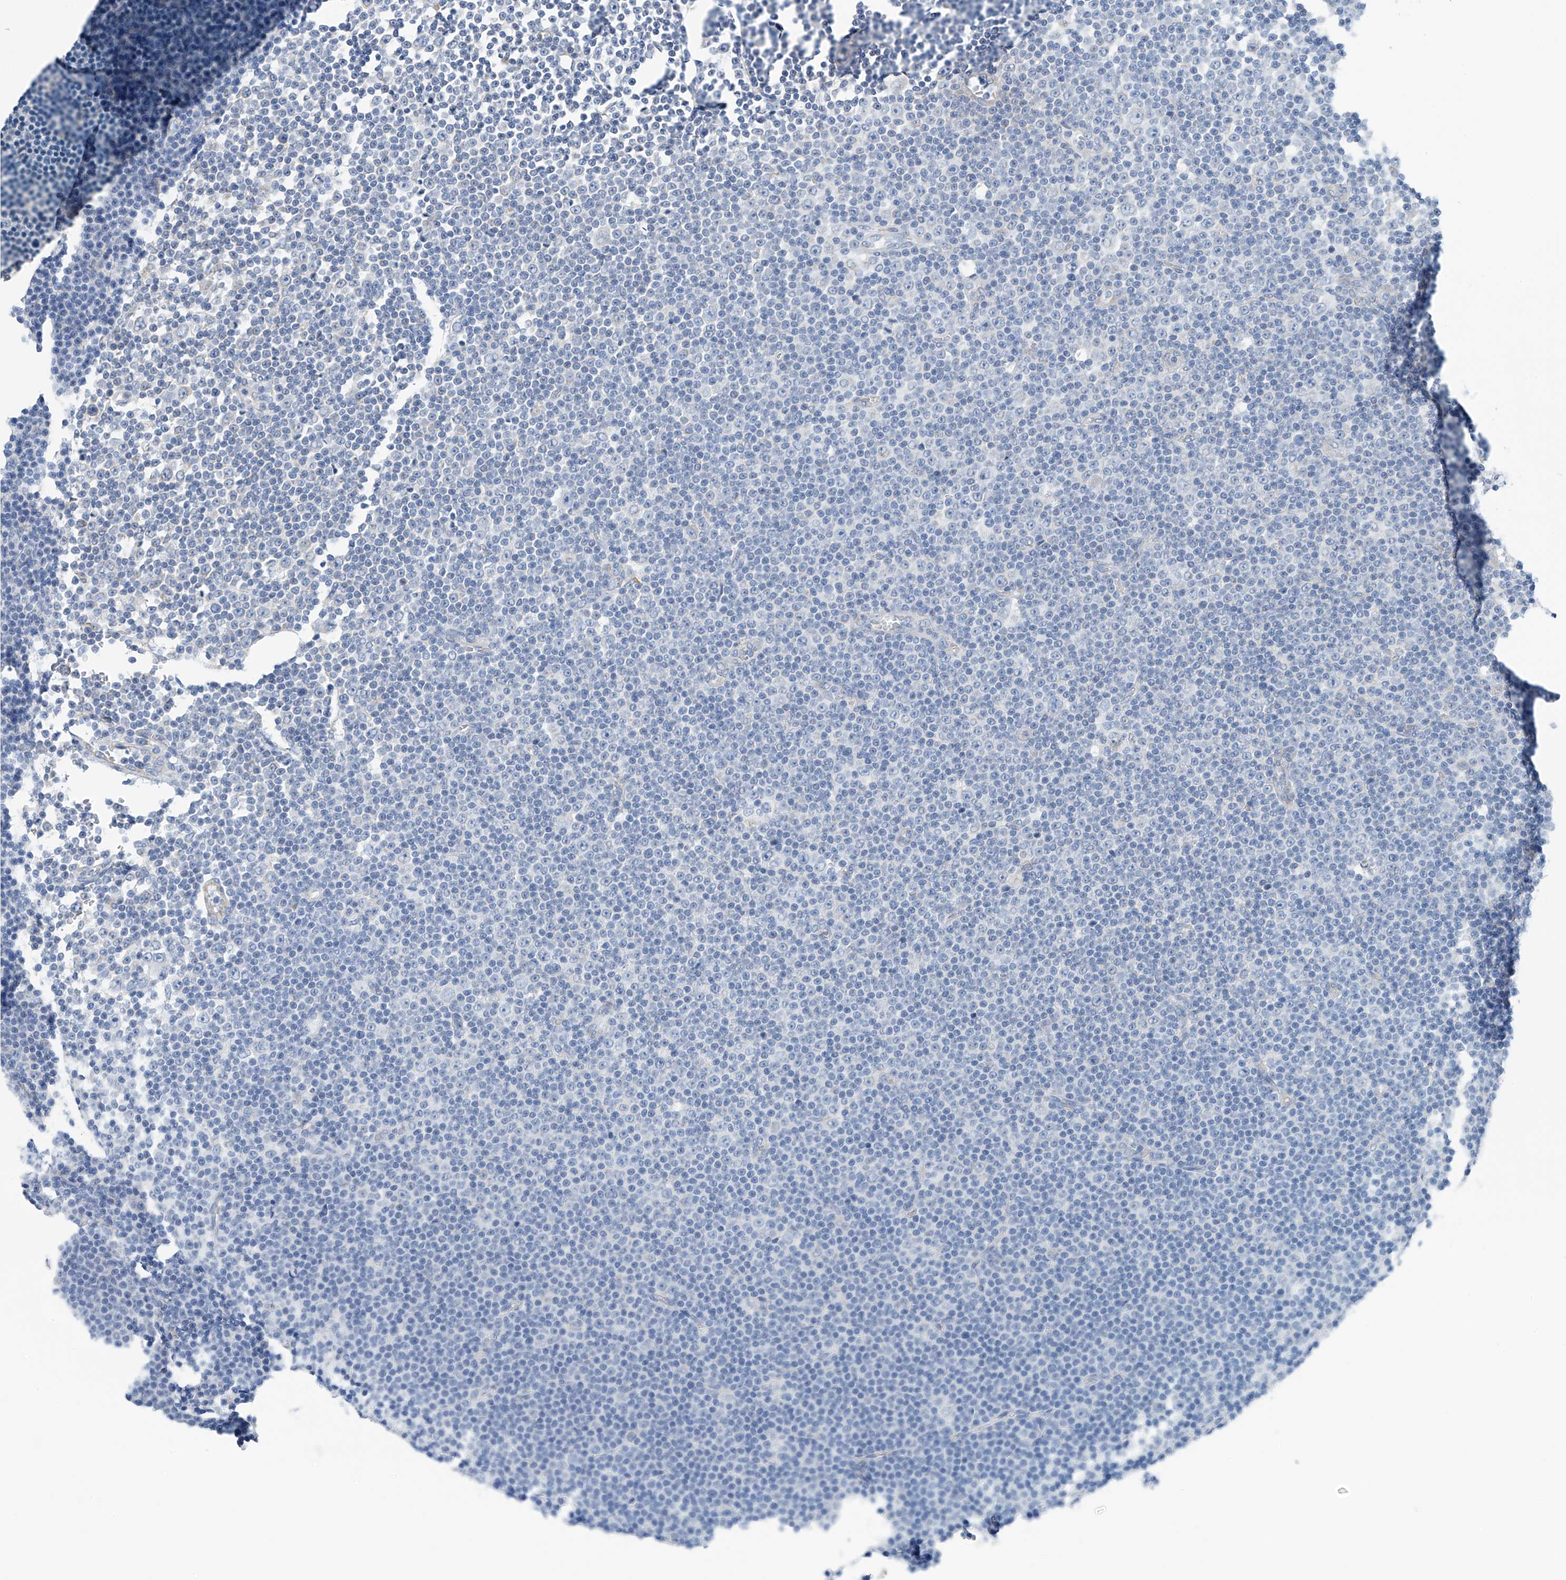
{"staining": {"intensity": "negative", "quantity": "none", "location": "none"}, "tissue": "lymphoma", "cell_type": "Tumor cells", "image_type": "cancer", "snomed": [{"axis": "morphology", "description": "Malignant lymphoma, non-Hodgkin's type, Low grade"}, {"axis": "topography", "description": "Lymph node"}], "caption": "Immunohistochemistry of low-grade malignant lymphoma, non-Hodgkin's type displays no expression in tumor cells.", "gene": "RCN2", "patient": {"sex": "female", "age": 67}}